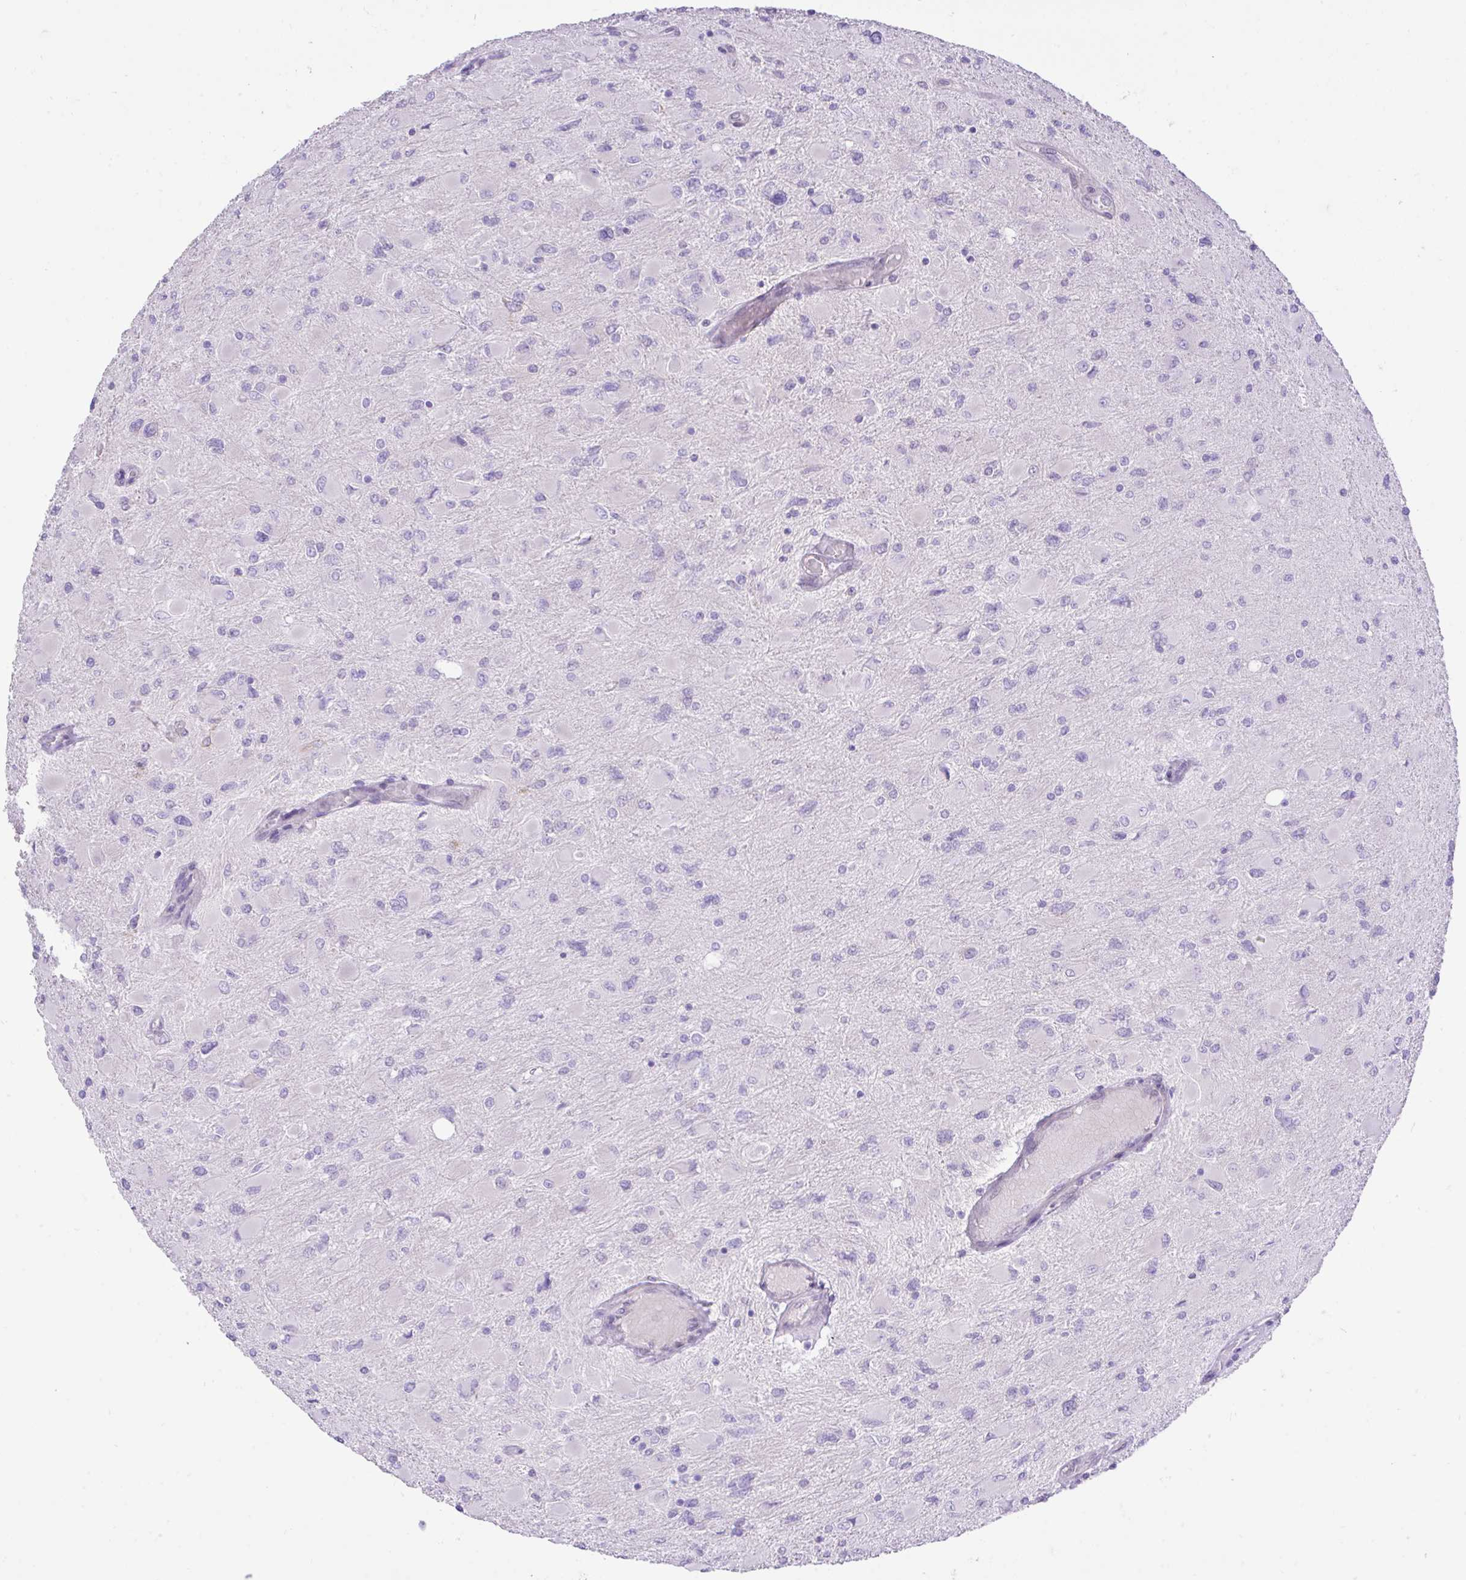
{"staining": {"intensity": "negative", "quantity": "none", "location": "none"}, "tissue": "glioma", "cell_type": "Tumor cells", "image_type": "cancer", "snomed": [{"axis": "morphology", "description": "Glioma, malignant, High grade"}, {"axis": "topography", "description": "Cerebral cortex"}], "caption": "A high-resolution histopathology image shows IHC staining of glioma, which shows no significant positivity in tumor cells.", "gene": "EEF1A2", "patient": {"sex": "female", "age": 36}}